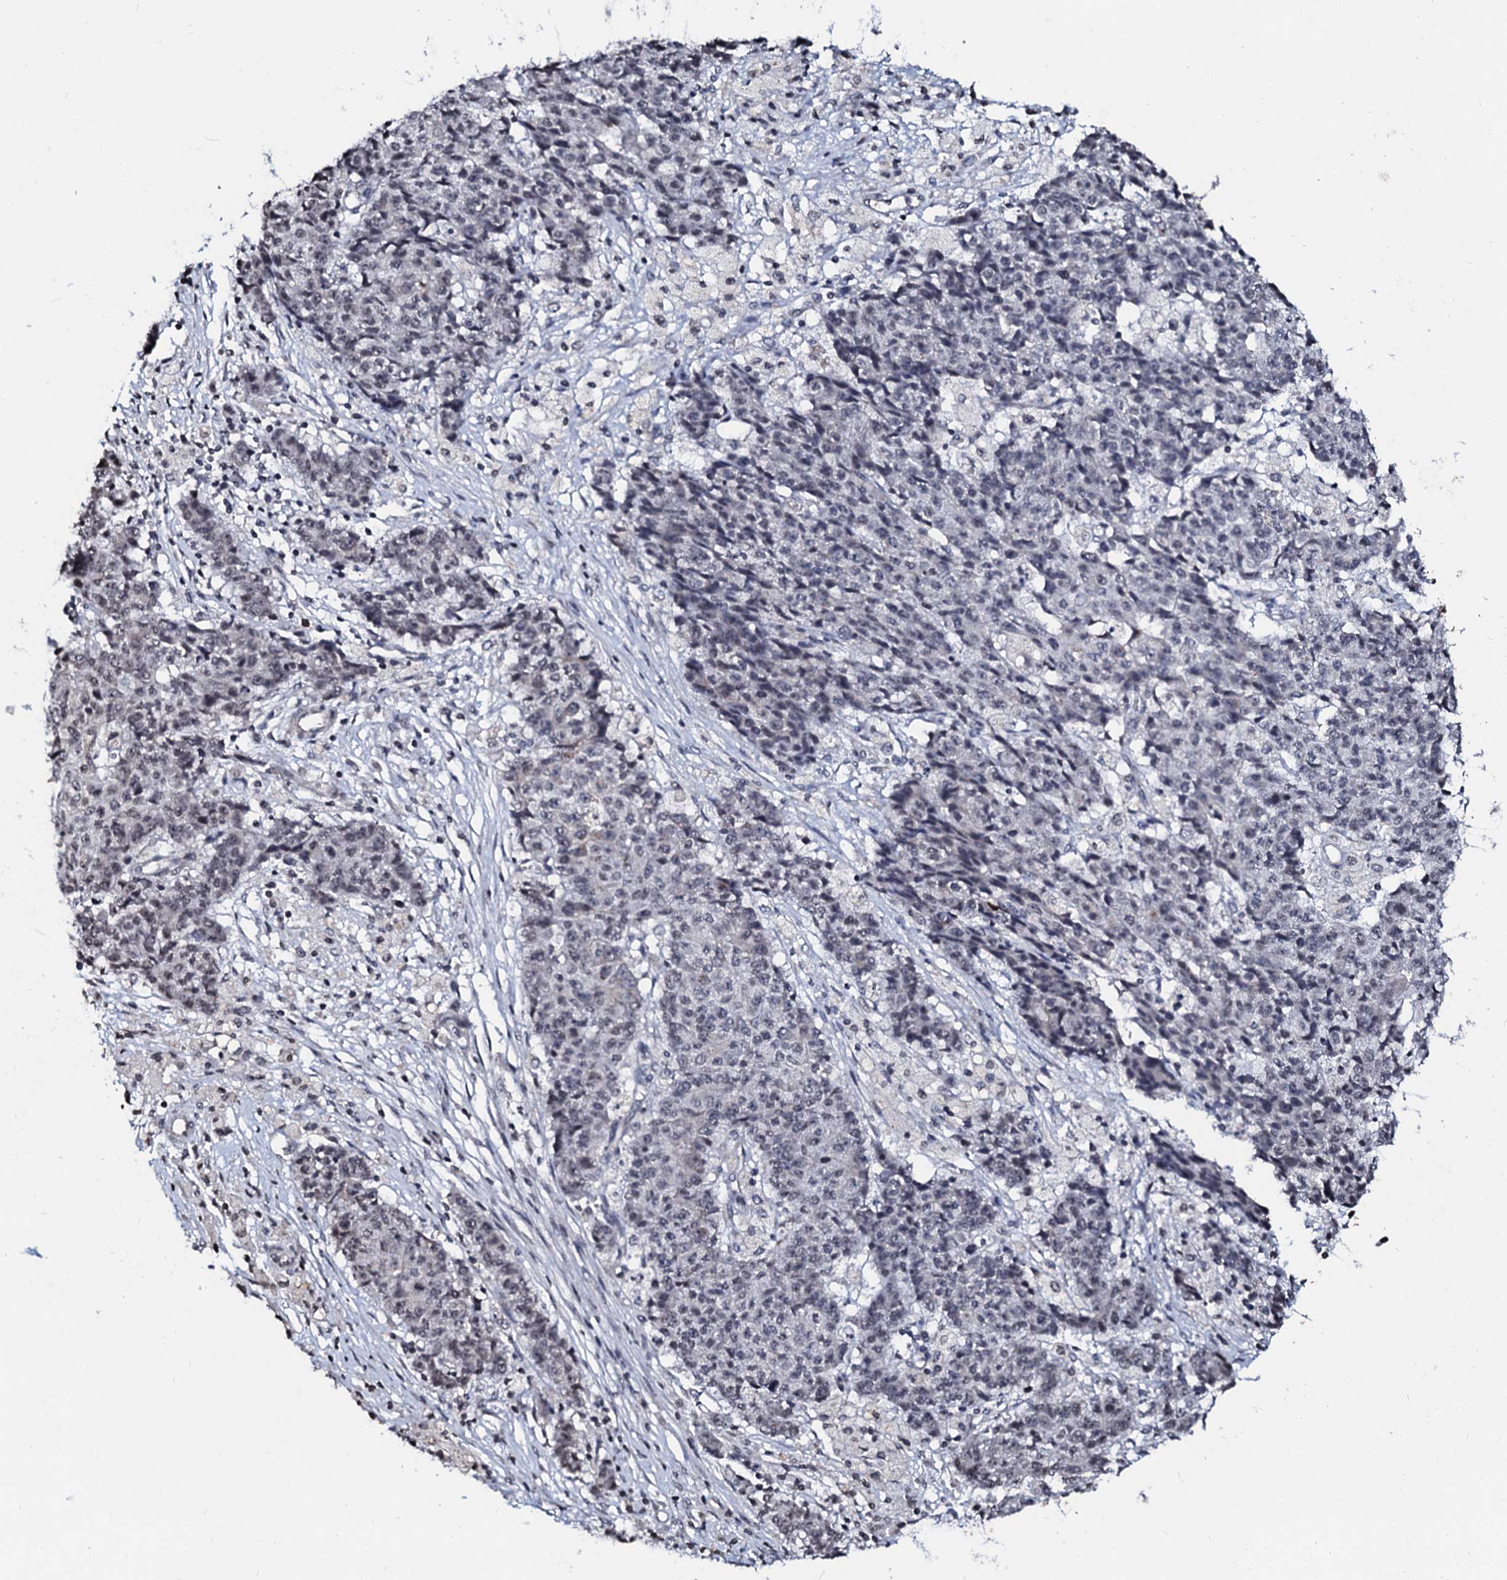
{"staining": {"intensity": "negative", "quantity": "none", "location": "none"}, "tissue": "ovarian cancer", "cell_type": "Tumor cells", "image_type": "cancer", "snomed": [{"axis": "morphology", "description": "Carcinoma, endometroid"}, {"axis": "topography", "description": "Ovary"}], "caption": "This is an immunohistochemistry (IHC) histopathology image of ovarian endometroid carcinoma. There is no positivity in tumor cells.", "gene": "LSM11", "patient": {"sex": "female", "age": 42}}